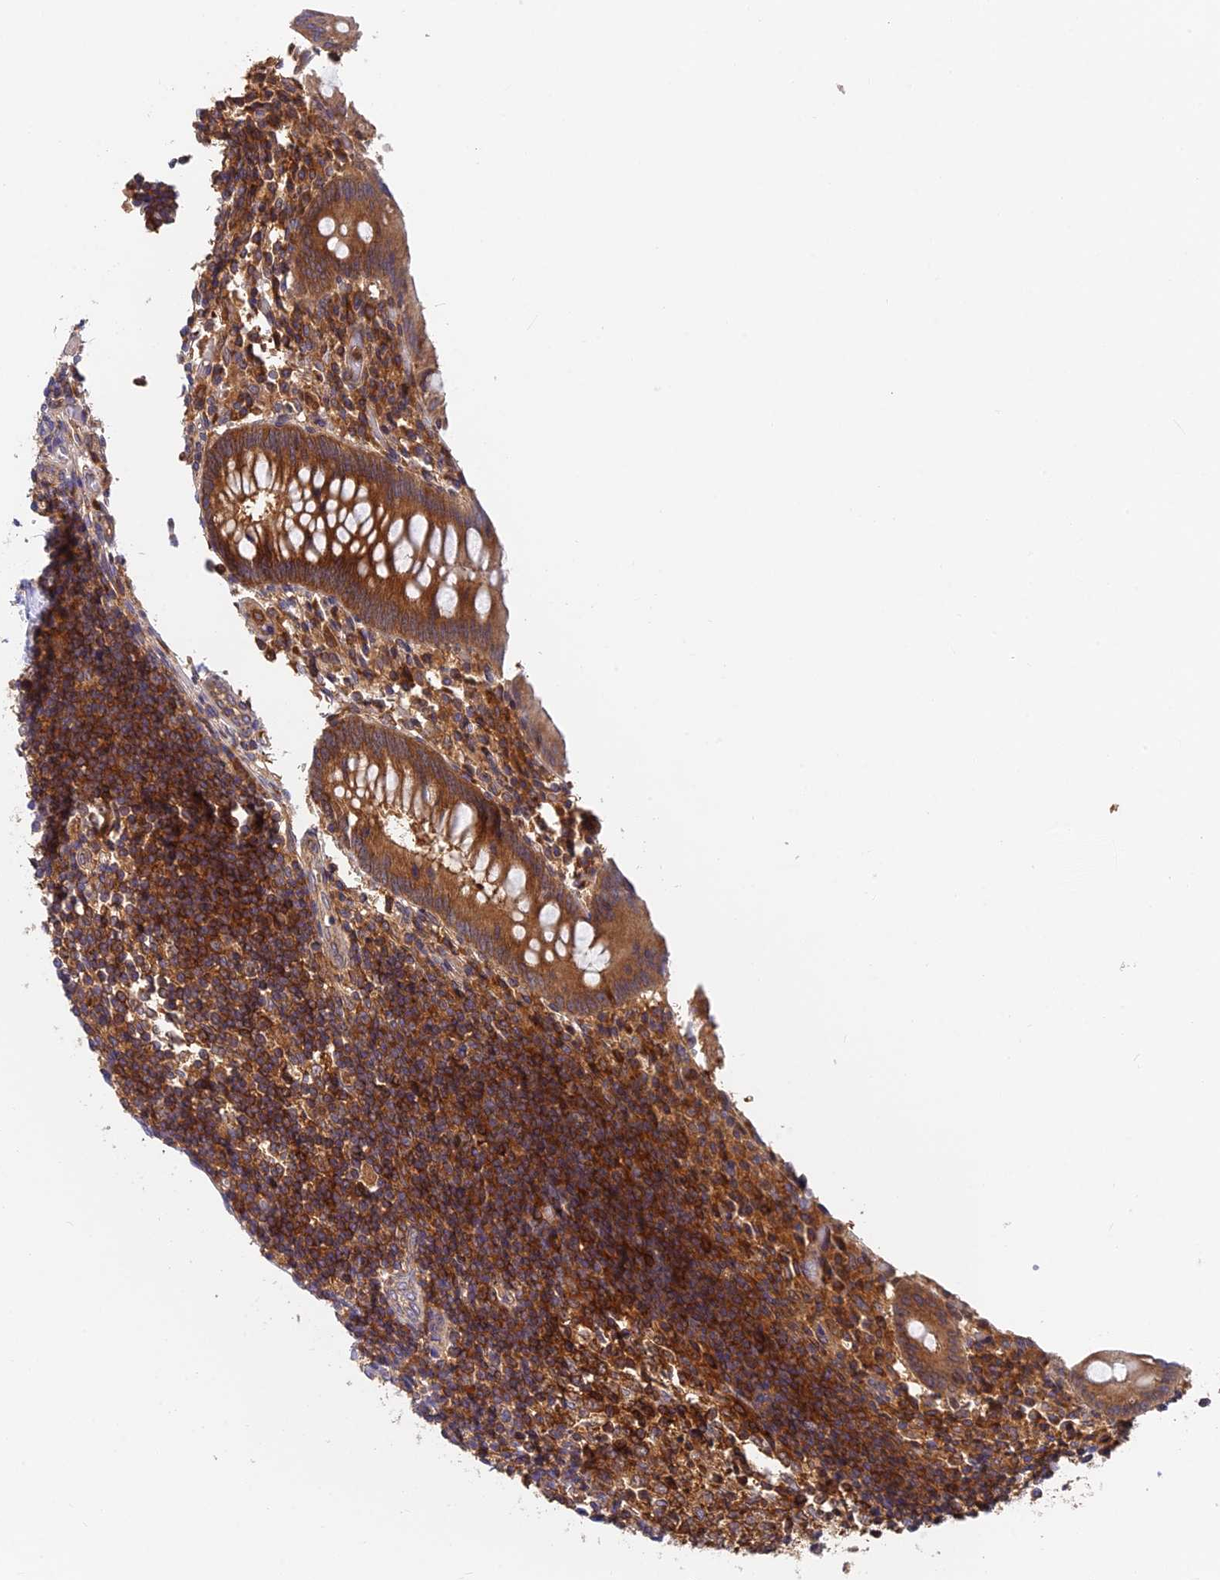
{"staining": {"intensity": "moderate", "quantity": ">75%", "location": "cytoplasmic/membranous"}, "tissue": "appendix", "cell_type": "Glandular cells", "image_type": "normal", "snomed": [{"axis": "morphology", "description": "Normal tissue, NOS"}, {"axis": "topography", "description": "Appendix"}], "caption": "Human appendix stained for a protein (brown) demonstrates moderate cytoplasmic/membranous positive positivity in about >75% of glandular cells.", "gene": "IPO5", "patient": {"sex": "female", "age": 17}}